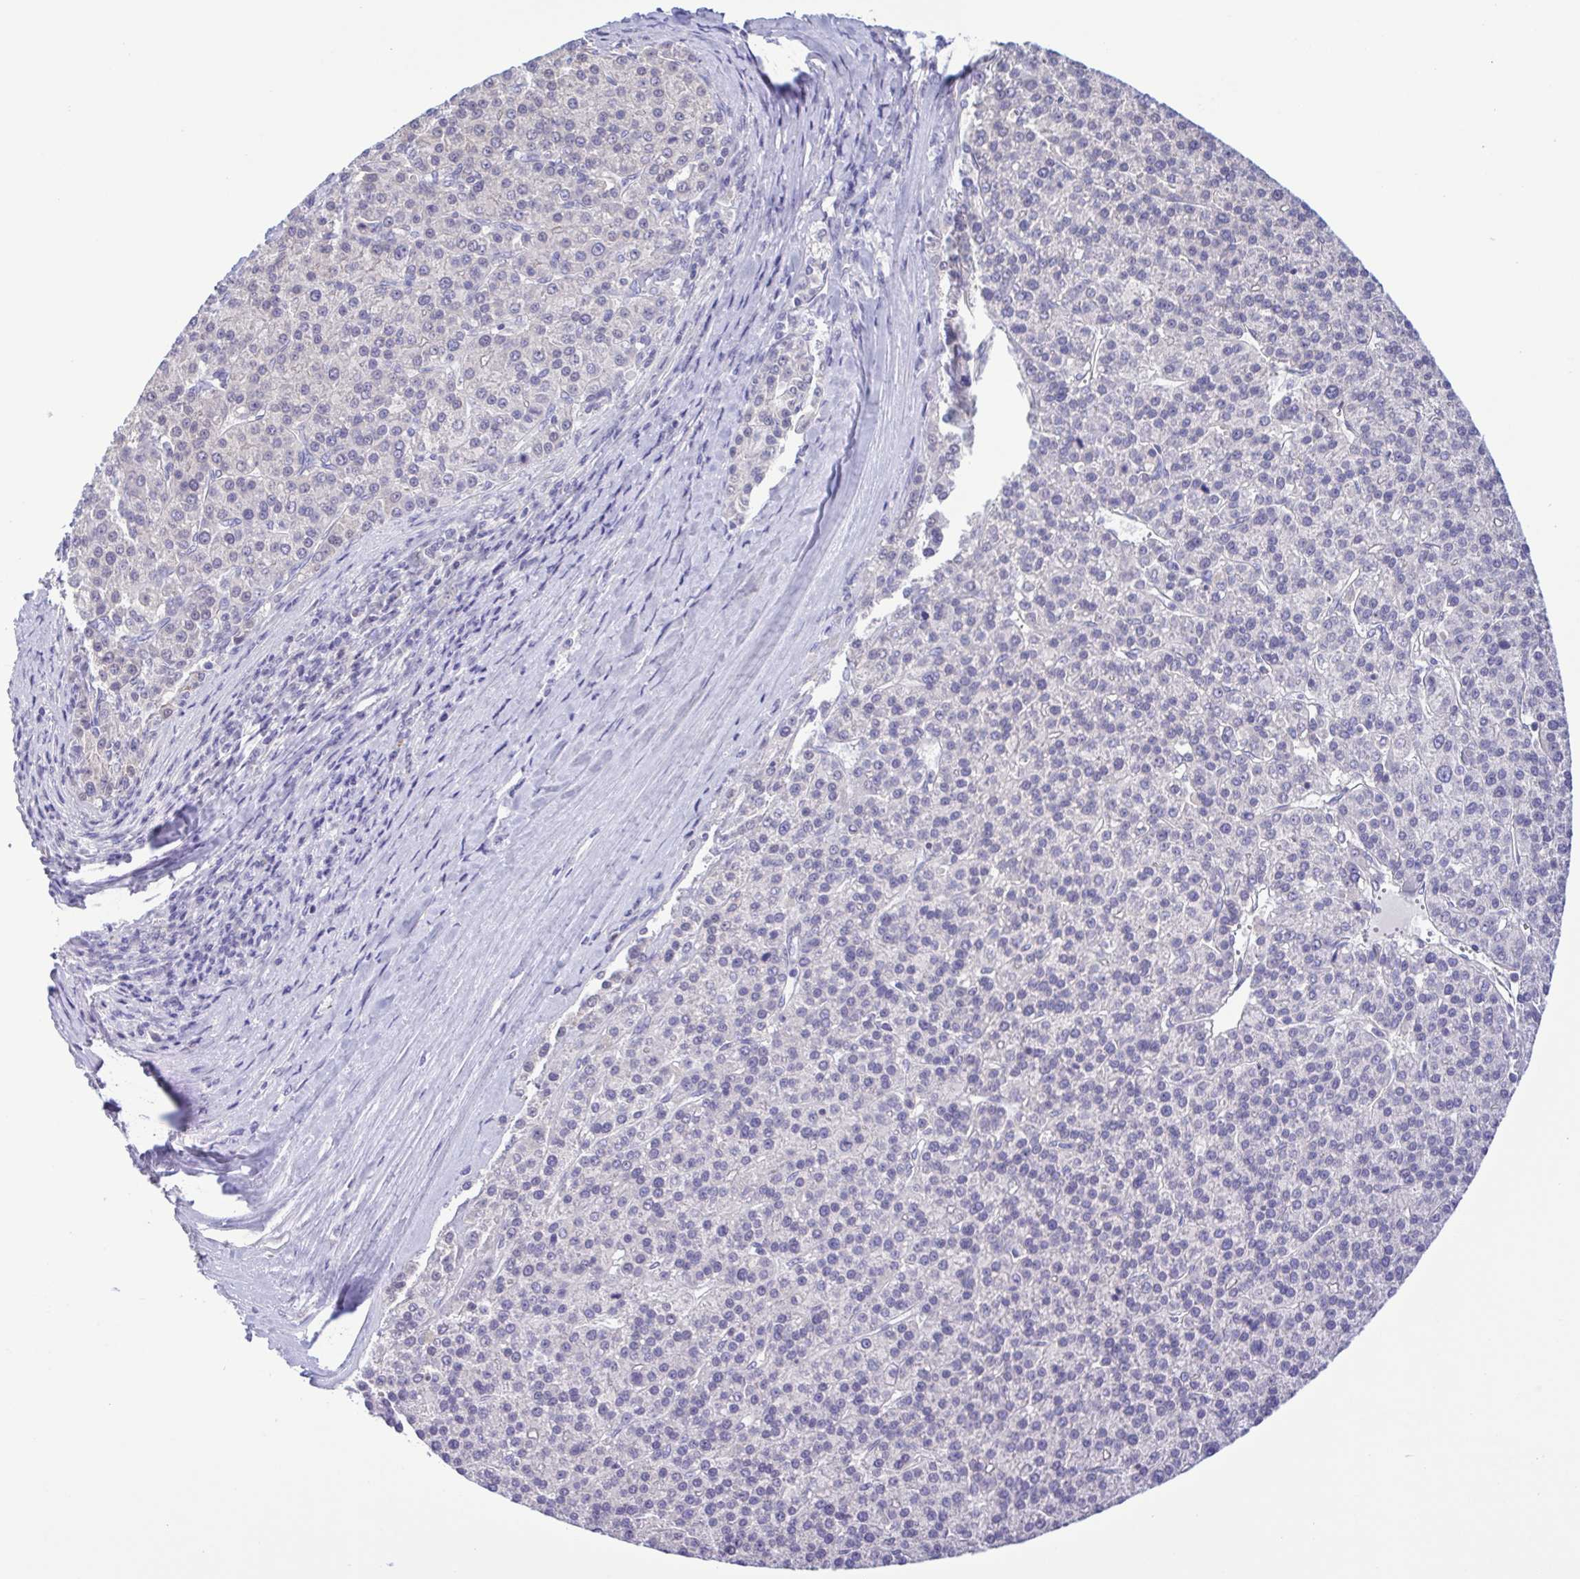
{"staining": {"intensity": "negative", "quantity": "none", "location": "none"}, "tissue": "liver cancer", "cell_type": "Tumor cells", "image_type": "cancer", "snomed": [{"axis": "morphology", "description": "Carcinoma, Hepatocellular, NOS"}, {"axis": "topography", "description": "Liver"}], "caption": "The histopathology image reveals no staining of tumor cells in hepatocellular carcinoma (liver).", "gene": "LDHC", "patient": {"sex": "female", "age": 58}}